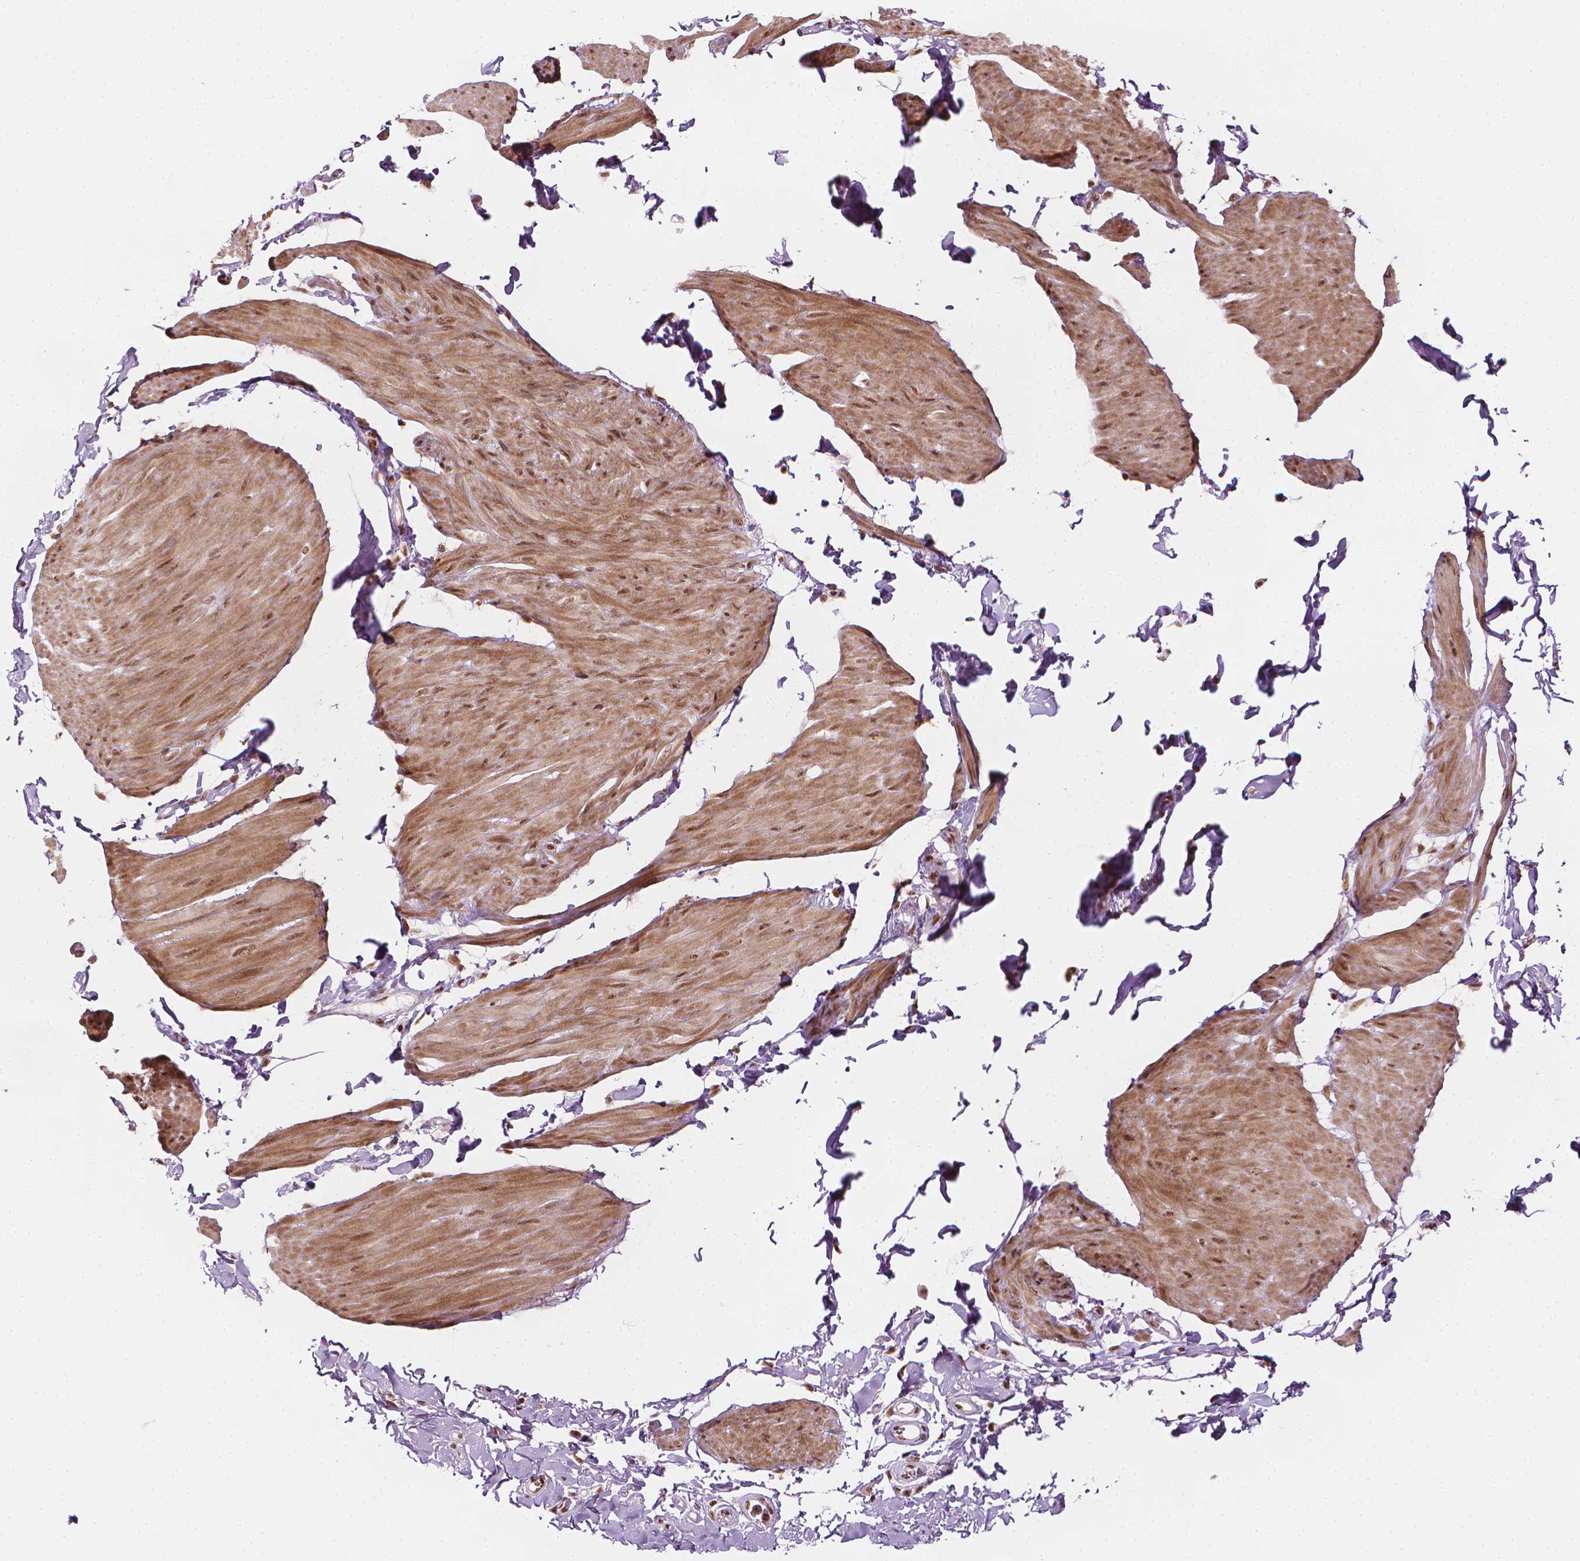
{"staining": {"intensity": "strong", "quantity": ">75%", "location": "nuclear"}, "tissue": "smooth muscle", "cell_type": "Smooth muscle cells", "image_type": "normal", "snomed": [{"axis": "morphology", "description": "Normal tissue, NOS"}, {"axis": "topography", "description": "Adipose tissue"}, {"axis": "topography", "description": "Smooth muscle"}, {"axis": "topography", "description": "Peripheral nerve tissue"}], "caption": "Immunohistochemistry (IHC) of unremarkable smooth muscle exhibits high levels of strong nuclear positivity in approximately >75% of smooth muscle cells.", "gene": "ELF2", "patient": {"sex": "male", "age": 83}}